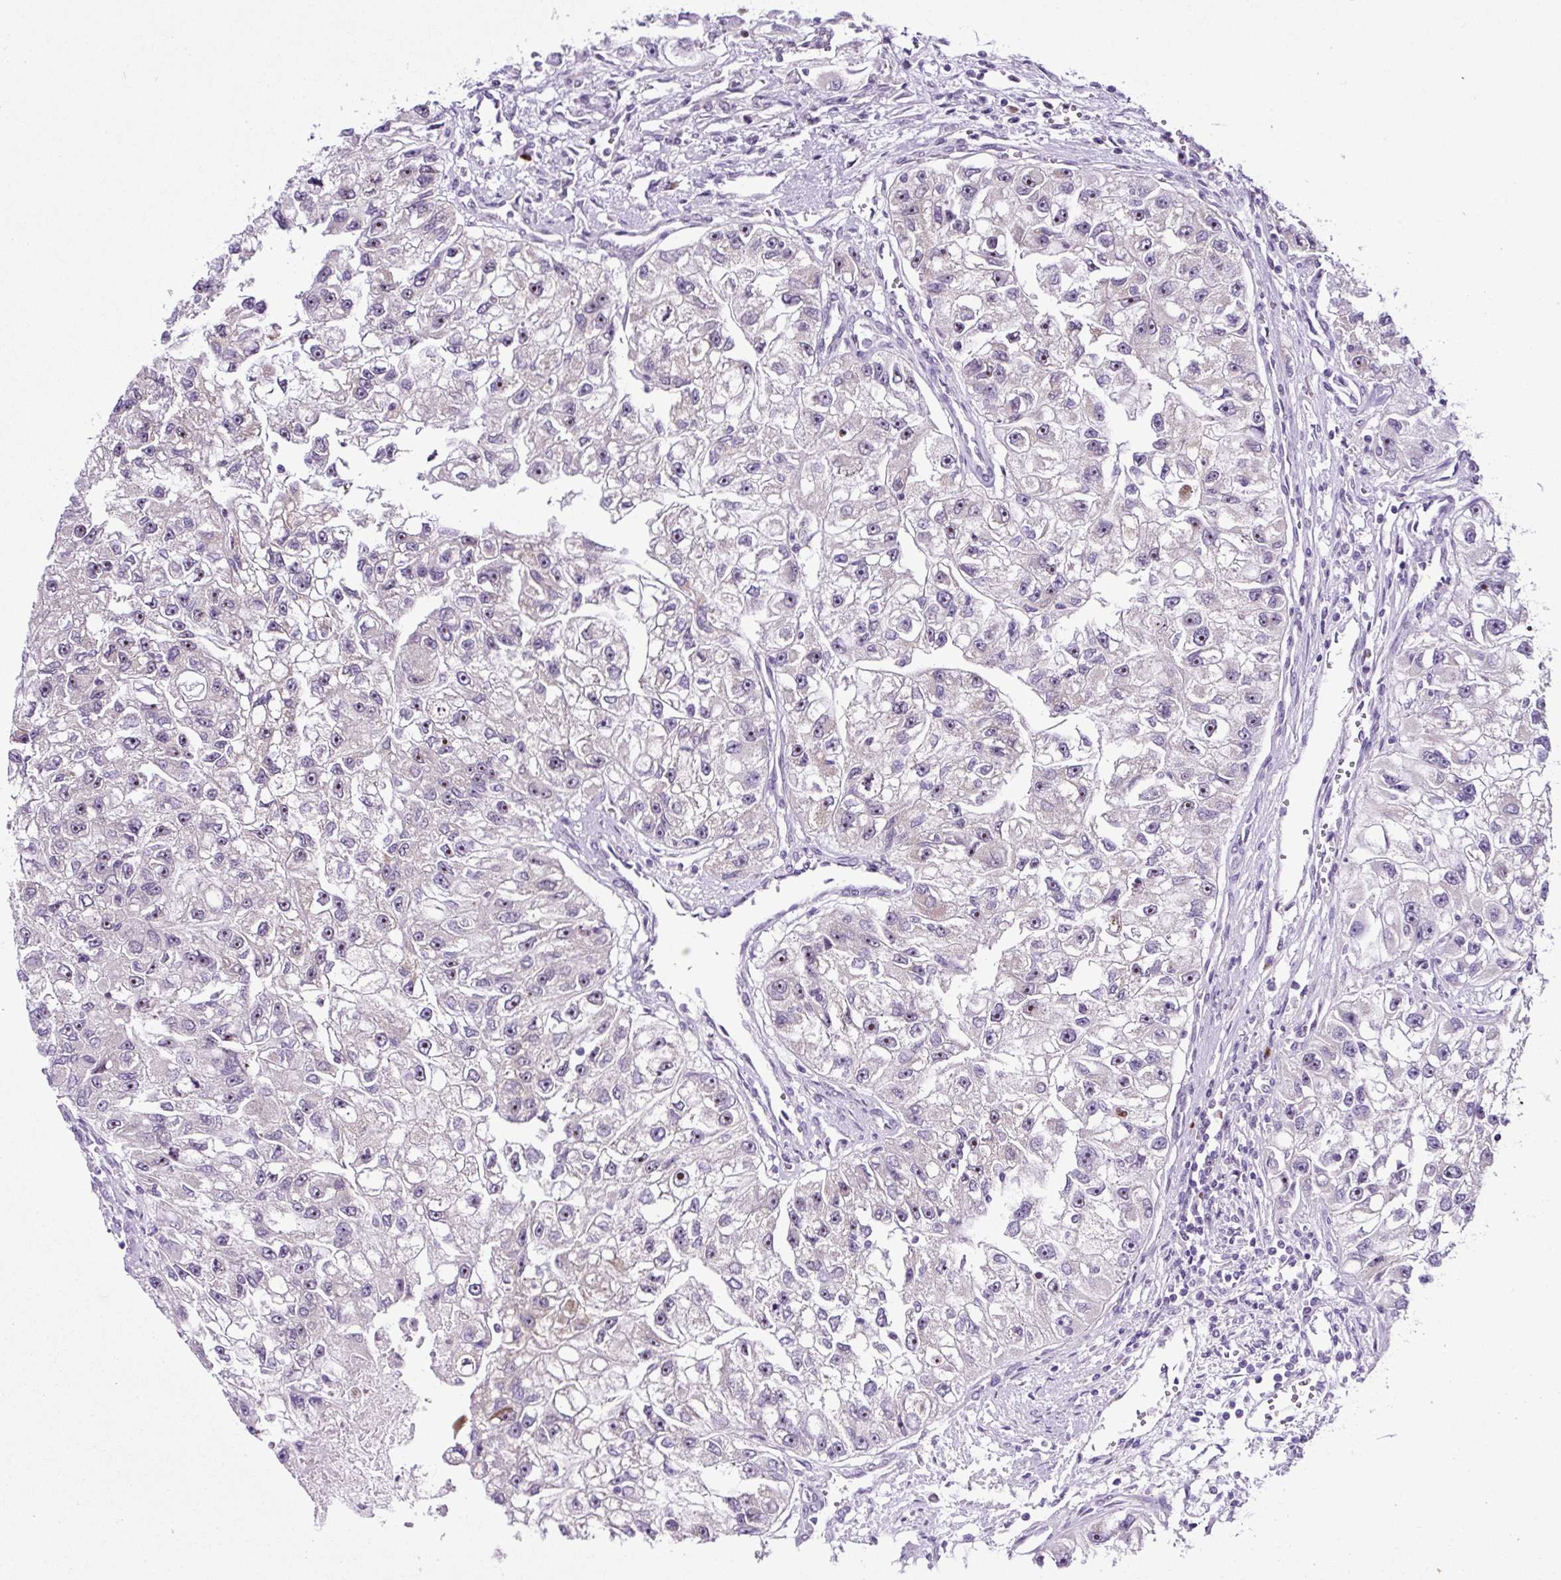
{"staining": {"intensity": "negative", "quantity": "none", "location": "none"}, "tissue": "renal cancer", "cell_type": "Tumor cells", "image_type": "cancer", "snomed": [{"axis": "morphology", "description": "Adenocarcinoma, NOS"}, {"axis": "topography", "description": "Kidney"}], "caption": "Protein analysis of renal cancer displays no significant positivity in tumor cells. (DAB (3,3'-diaminobenzidine) immunohistochemistry, high magnification).", "gene": "NOM1", "patient": {"sex": "male", "age": 63}}